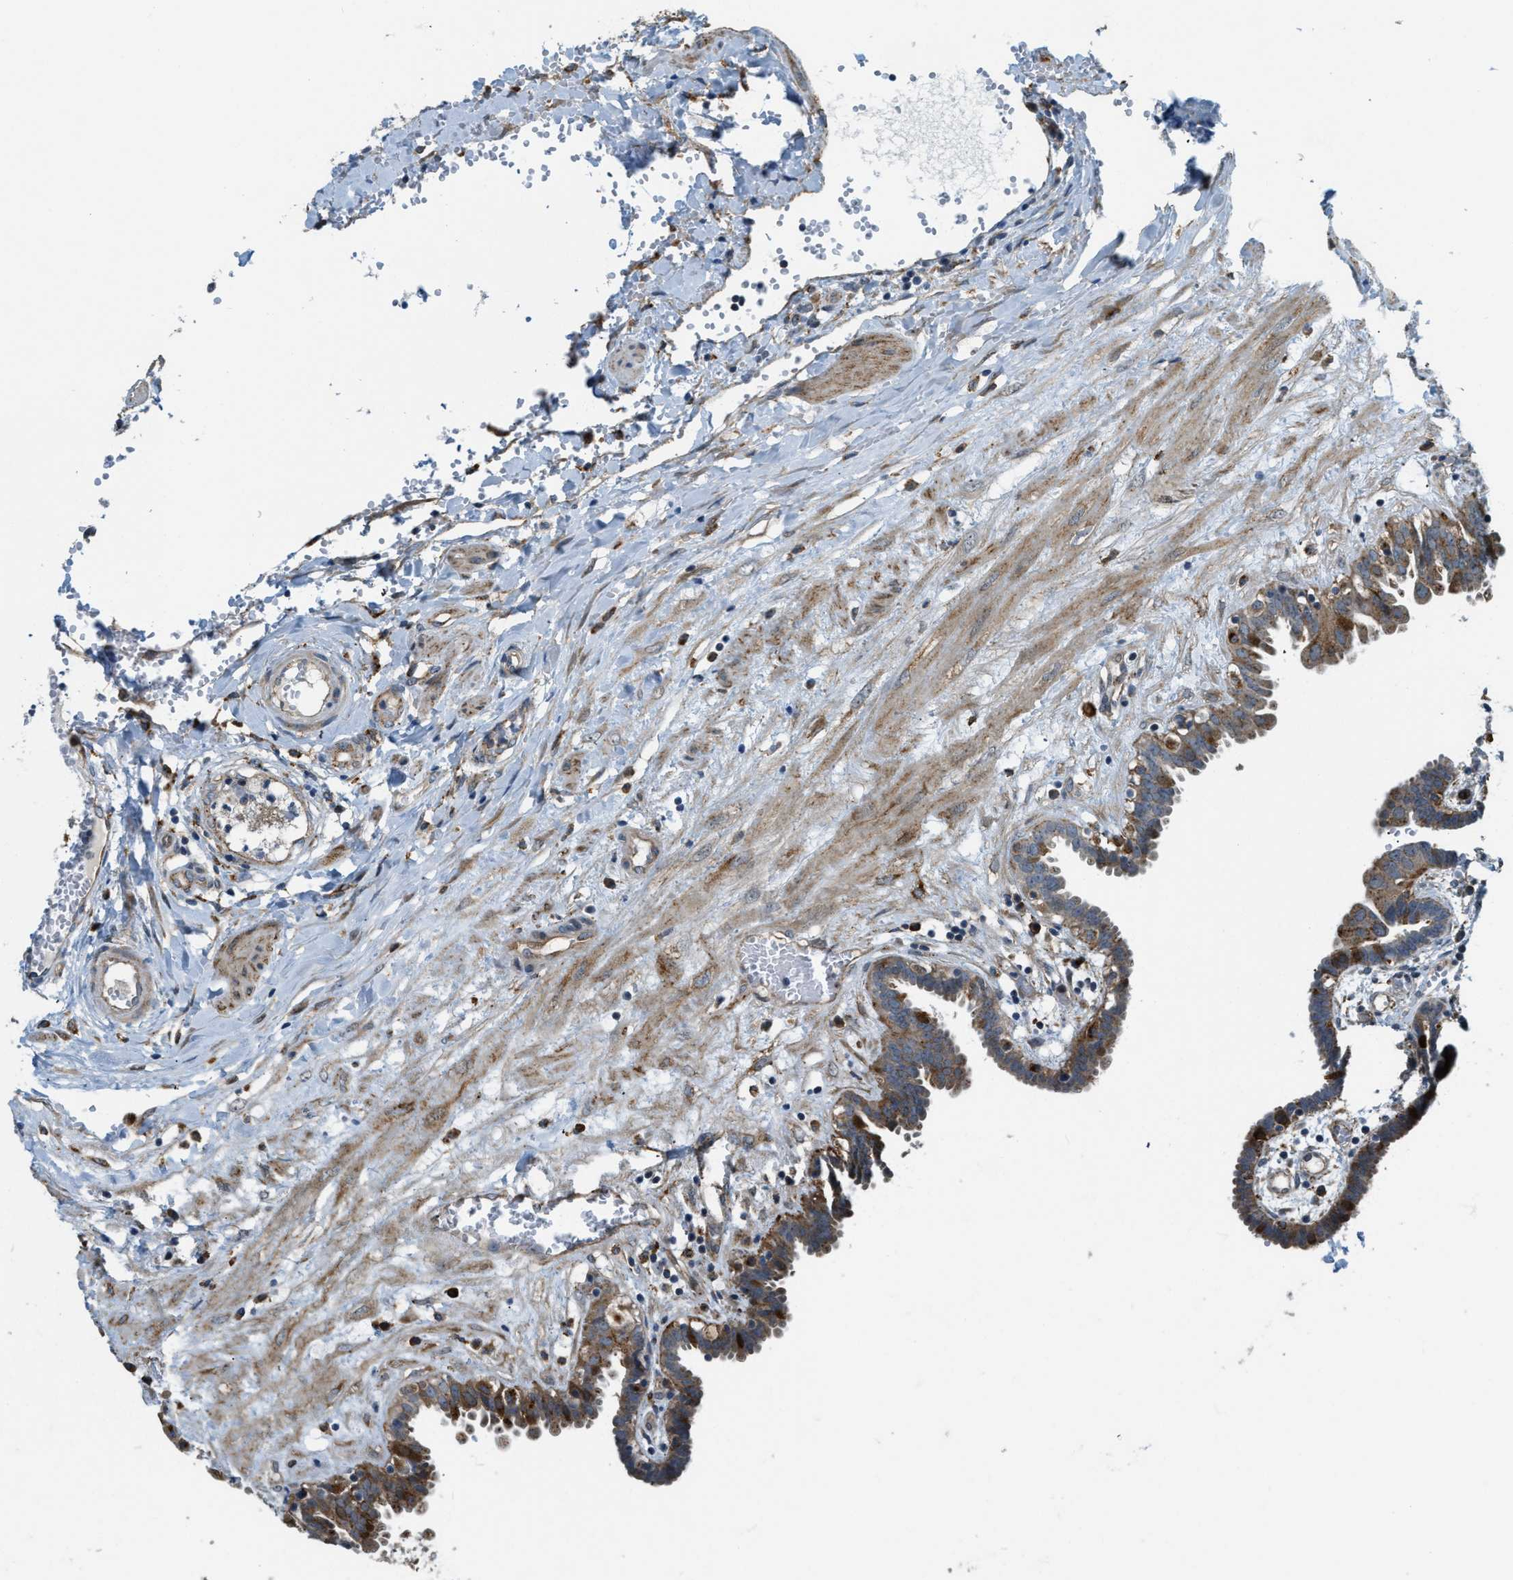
{"staining": {"intensity": "moderate", "quantity": ">75%", "location": "cytoplasmic/membranous"}, "tissue": "fallopian tube", "cell_type": "Glandular cells", "image_type": "normal", "snomed": [{"axis": "morphology", "description": "Normal tissue, NOS"}, {"axis": "topography", "description": "Fallopian tube"}, {"axis": "topography", "description": "Placenta"}], "caption": "Immunohistochemistry staining of unremarkable fallopian tube, which demonstrates medium levels of moderate cytoplasmic/membranous positivity in about >75% of glandular cells indicating moderate cytoplasmic/membranous protein expression. The staining was performed using DAB (3,3'-diaminobenzidine) (brown) for protein detection and nuclei were counterstained in hematoxylin (blue).", "gene": "STARD3NL", "patient": {"sex": "female", "age": 32}}